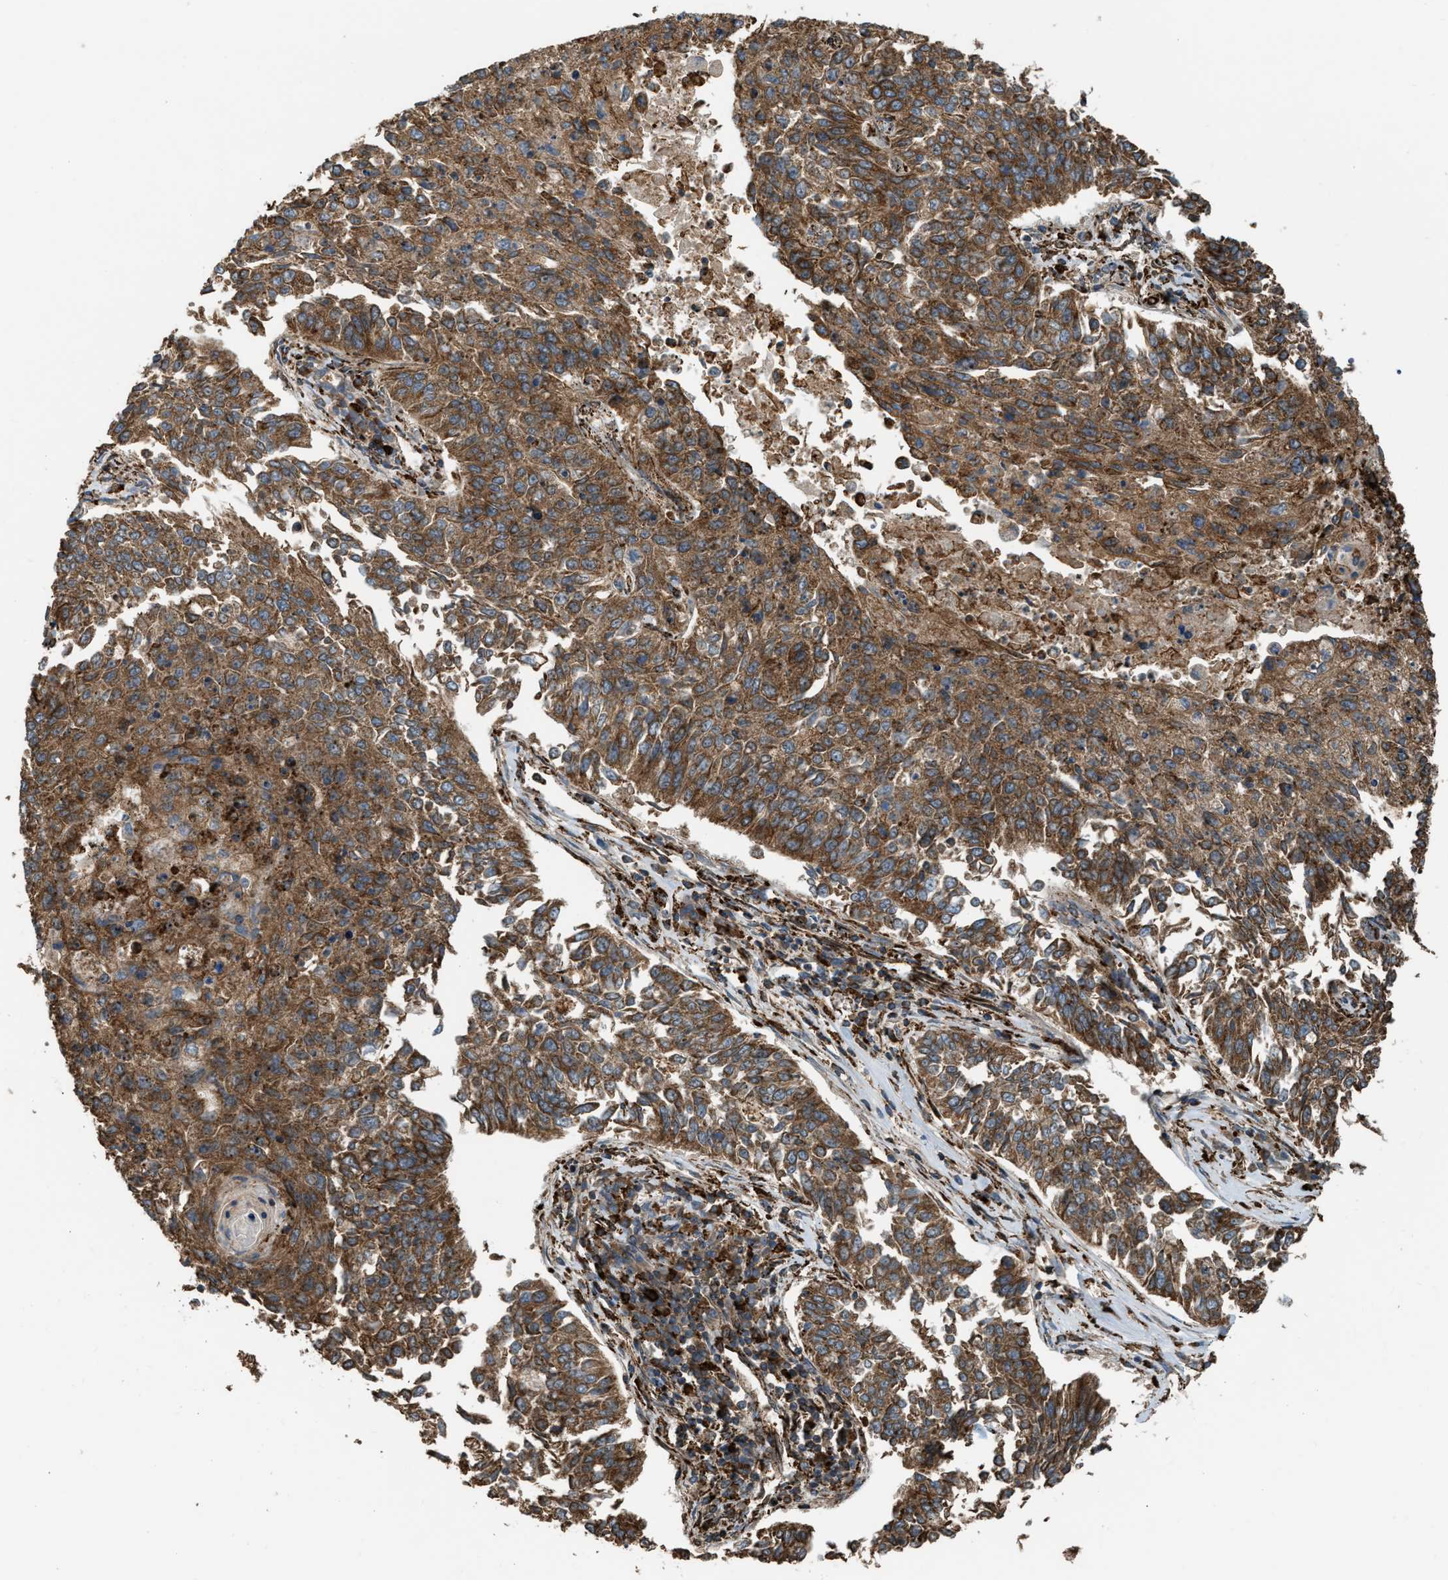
{"staining": {"intensity": "moderate", "quantity": ">75%", "location": "cytoplasmic/membranous"}, "tissue": "lung cancer", "cell_type": "Tumor cells", "image_type": "cancer", "snomed": [{"axis": "morphology", "description": "Normal tissue, NOS"}, {"axis": "morphology", "description": "Squamous cell carcinoma, NOS"}, {"axis": "topography", "description": "Cartilage tissue"}, {"axis": "topography", "description": "Bronchus"}, {"axis": "topography", "description": "Lung"}], "caption": "Human lung squamous cell carcinoma stained with a protein marker exhibits moderate staining in tumor cells.", "gene": "BAIAP2L1", "patient": {"sex": "female", "age": 49}}